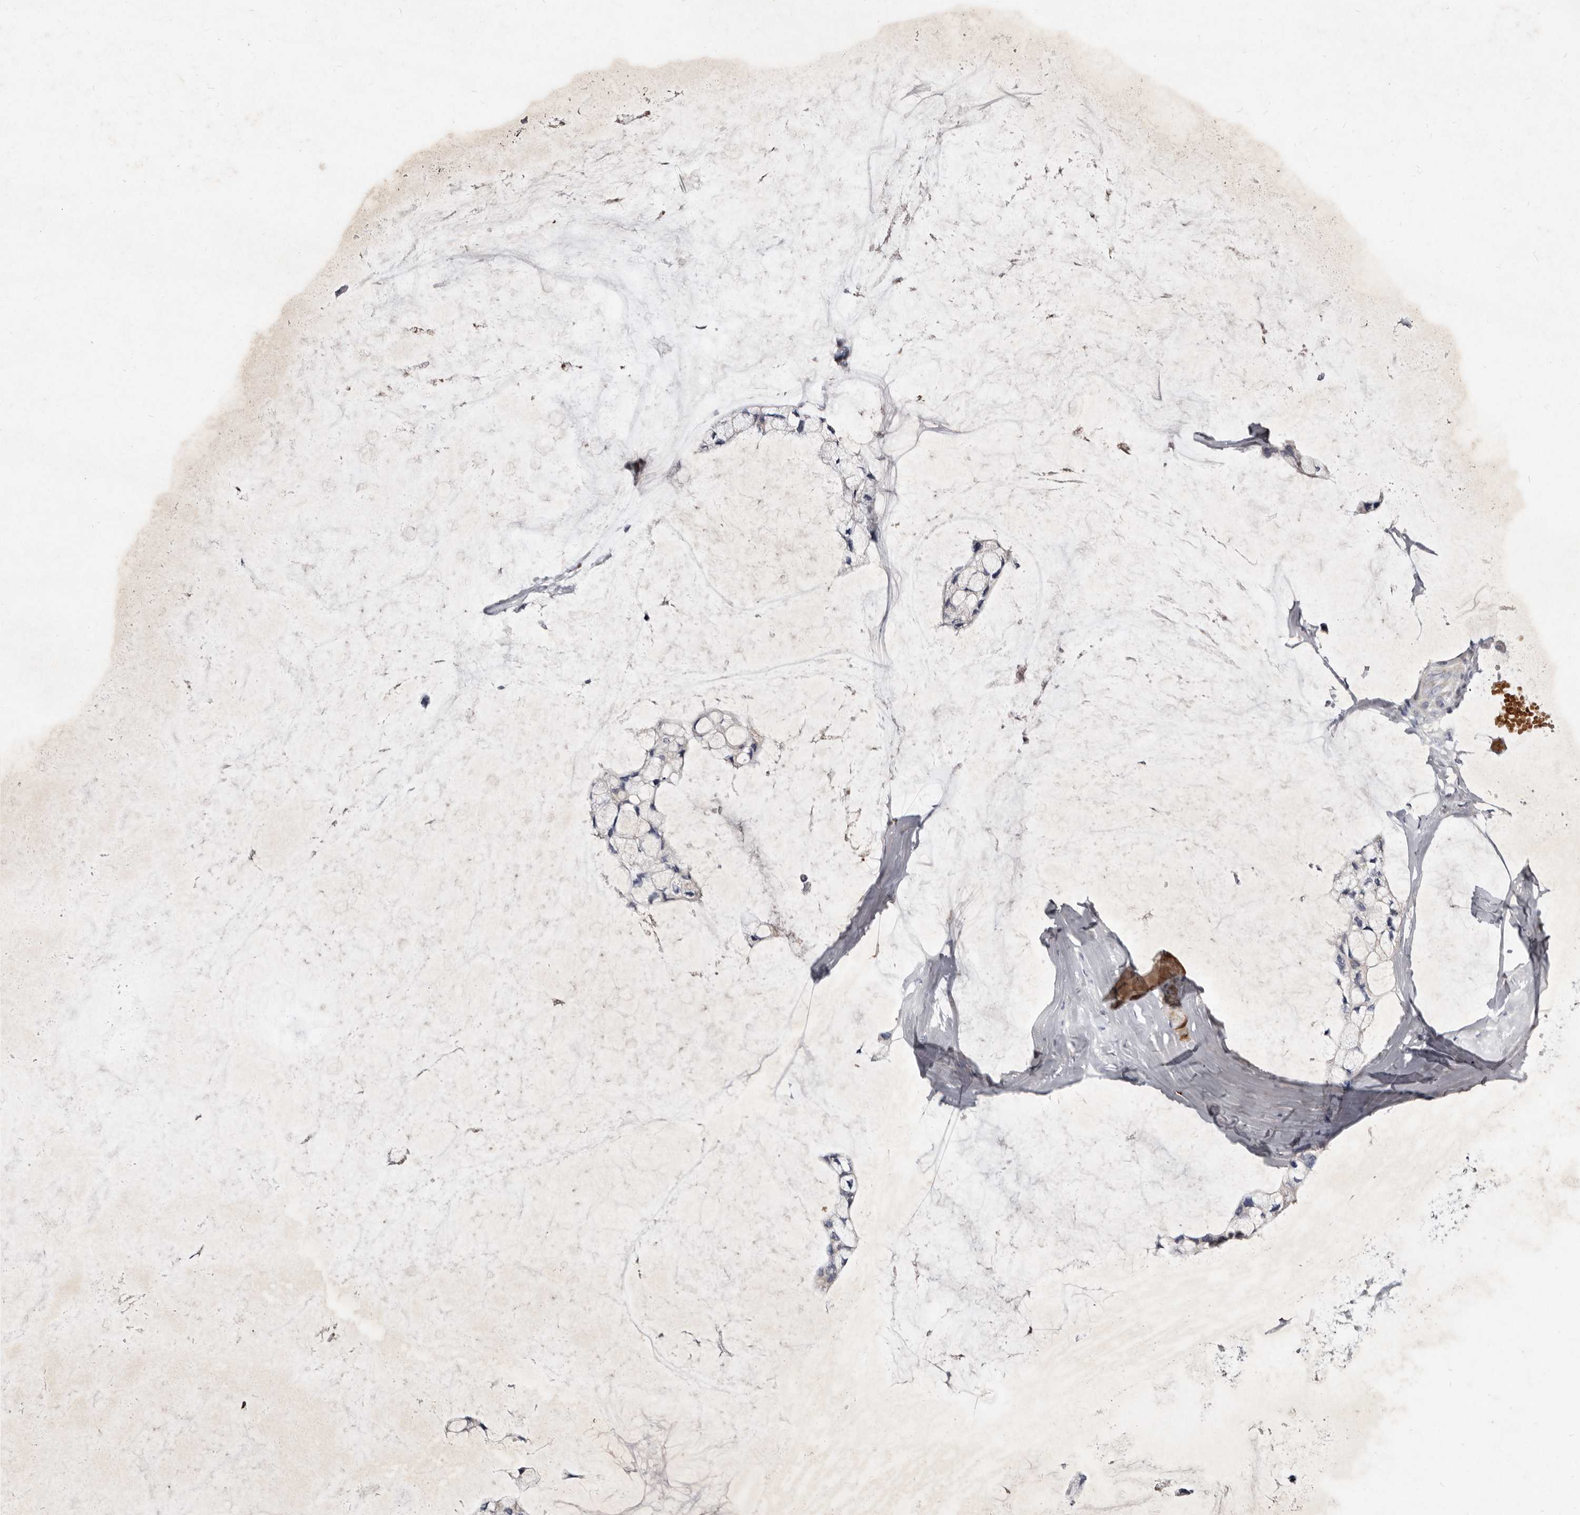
{"staining": {"intensity": "weak", "quantity": "<25%", "location": "cytoplasmic/membranous"}, "tissue": "ovarian cancer", "cell_type": "Tumor cells", "image_type": "cancer", "snomed": [{"axis": "morphology", "description": "Cystadenocarcinoma, mucinous, NOS"}, {"axis": "topography", "description": "Ovary"}], "caption": "High power microscopy photomicrograph of an immunohistochemistry (IHC) image of mucinous cystadenocarcinoma (ovarian), revealing no significant expression in tumor cells.", "gene": "SLC25A20", "patient": {"sex": "female", "age": 39}}